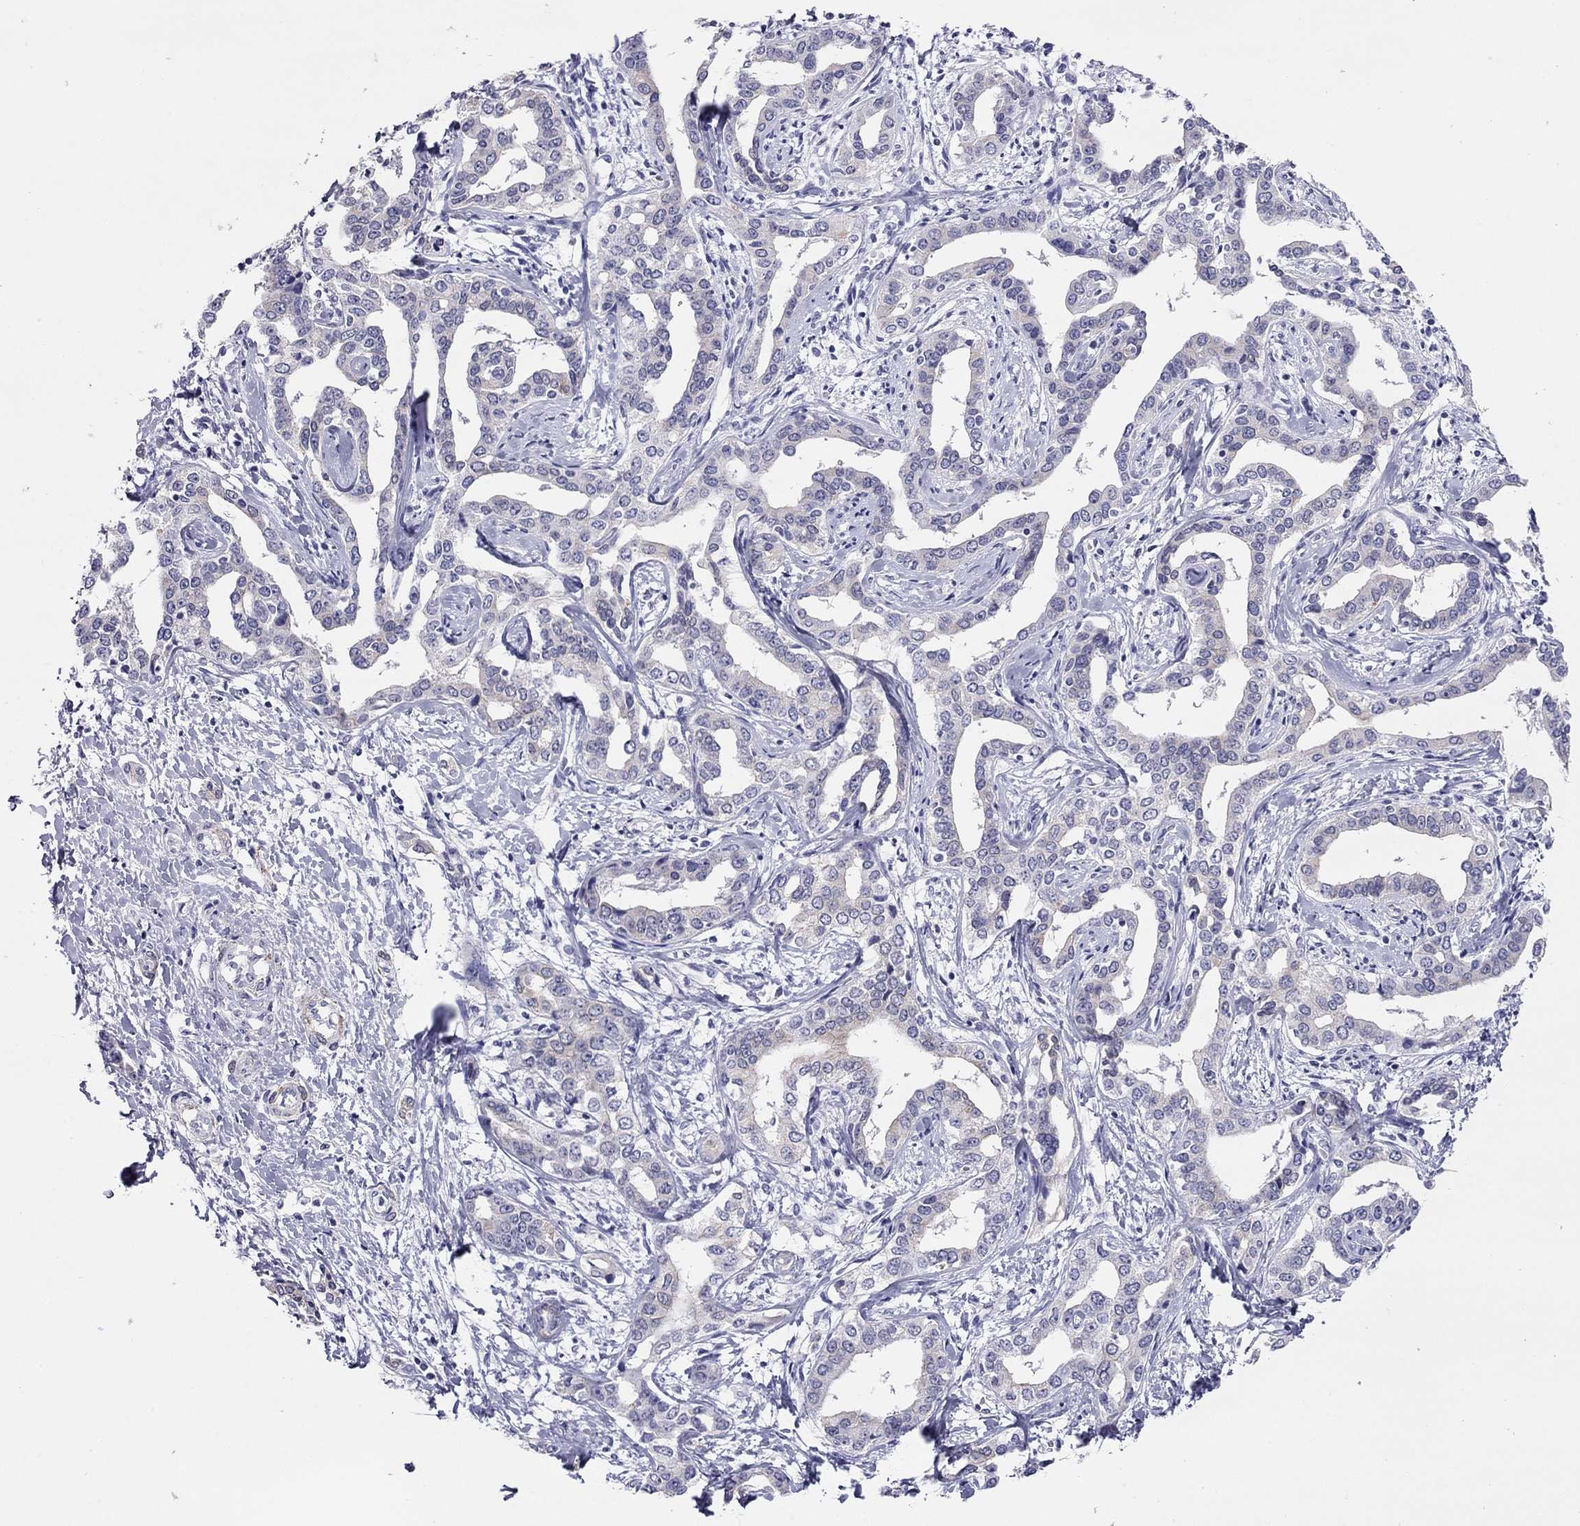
{"staining": {"intensity": "negative", "quantity": "none", "location": "none"}, "tissue": "liver cancer", "cell_type": "Tumor cells", "image_type": "cancer", "snomed": [{"axis": "morphology", "description": "Cholangiocarcinoma"}, {"axis": "topography", "description": "Liver"}], "caption": "Liver cholangiocarcinoma stained for a protein using immunohistochemistry reveals no expression tumor cells.", "gene": "MYMX", "patient": {"sex": "male", "age": 59}}